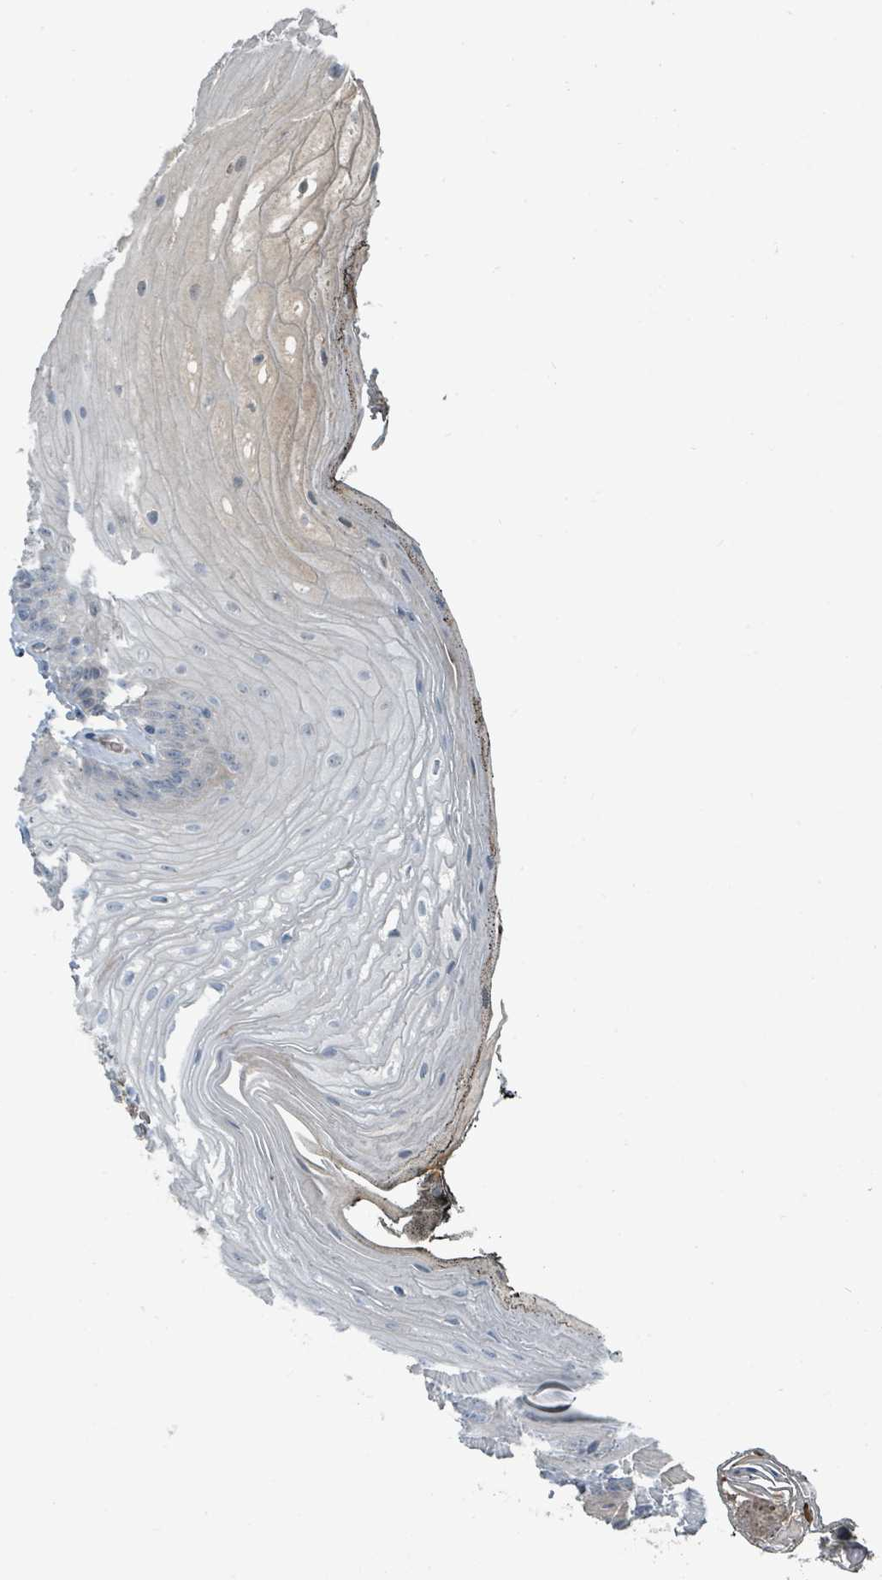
{"staining": {"intensity": "weak", "quantity": "<25%", "location": "cytoplasmic/membranous"}, "tissue": "oral mucosa", "cell_type": "Squamous epithelial cells", "image_type": "normal", "snomed": [{"axis": "morphology", "description": "Normal tissue, NOS"}, {"axis": "morphology", "description": "Squamous cell carcinoma, NOS"}, {"axis": "topography", "description": "Oral tissue"}, {"axis": "topography", "description": "Head-Neck"}], "caption": "IHC image of unremarkable oral mucosa: oral mucosa stained with DAB displays no significant protein positivity in squamous epithelial cells. (DAB immunohistochemistry (IHC) with hematoxylin counter stain).", "gene": "SLC44A5", "patient": {"sex": "female", "age": 81}}